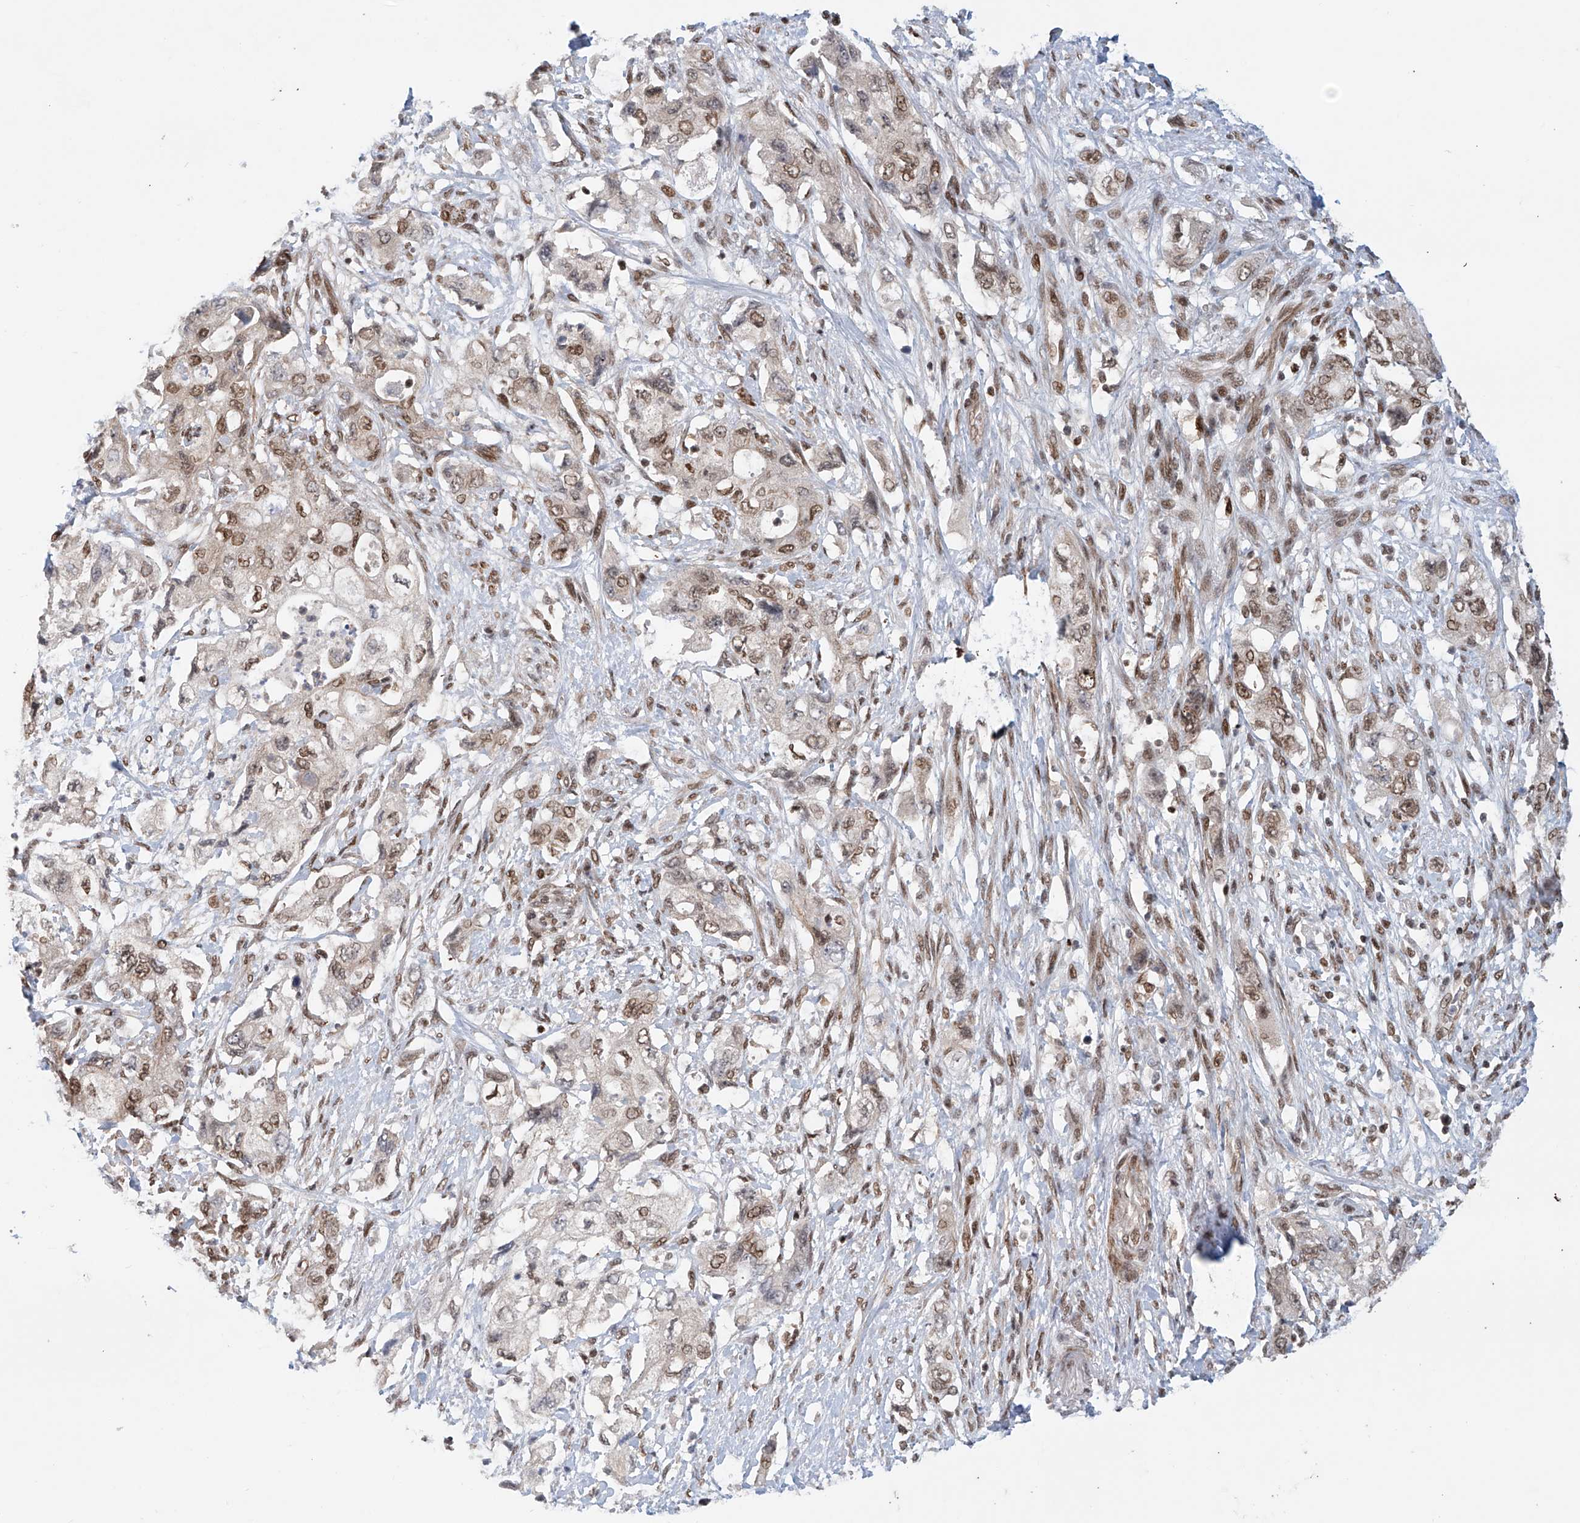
{"staining": {"intensity": "moderate", "quantity": ">75%", "location": "nuclear"}, "tissue": "pancreatic cancer", "cell_type": "Tumor cells", "image_type": "cancer", "snomed": [{"axis": "morphology", "description": "Adenocarcinoma, NOS"}, {"axis": "topography", "description": "Pancreas"}], "caption": "An IHC histopathology image of neoplastic tissue is shown. Protein staining in brown highlights moderate nuclear positivity in adenocarcinoma (pancreatic) within tumor cells.", "gene": "ZNF470", "patient": {"sex": "female", "age": 73}}